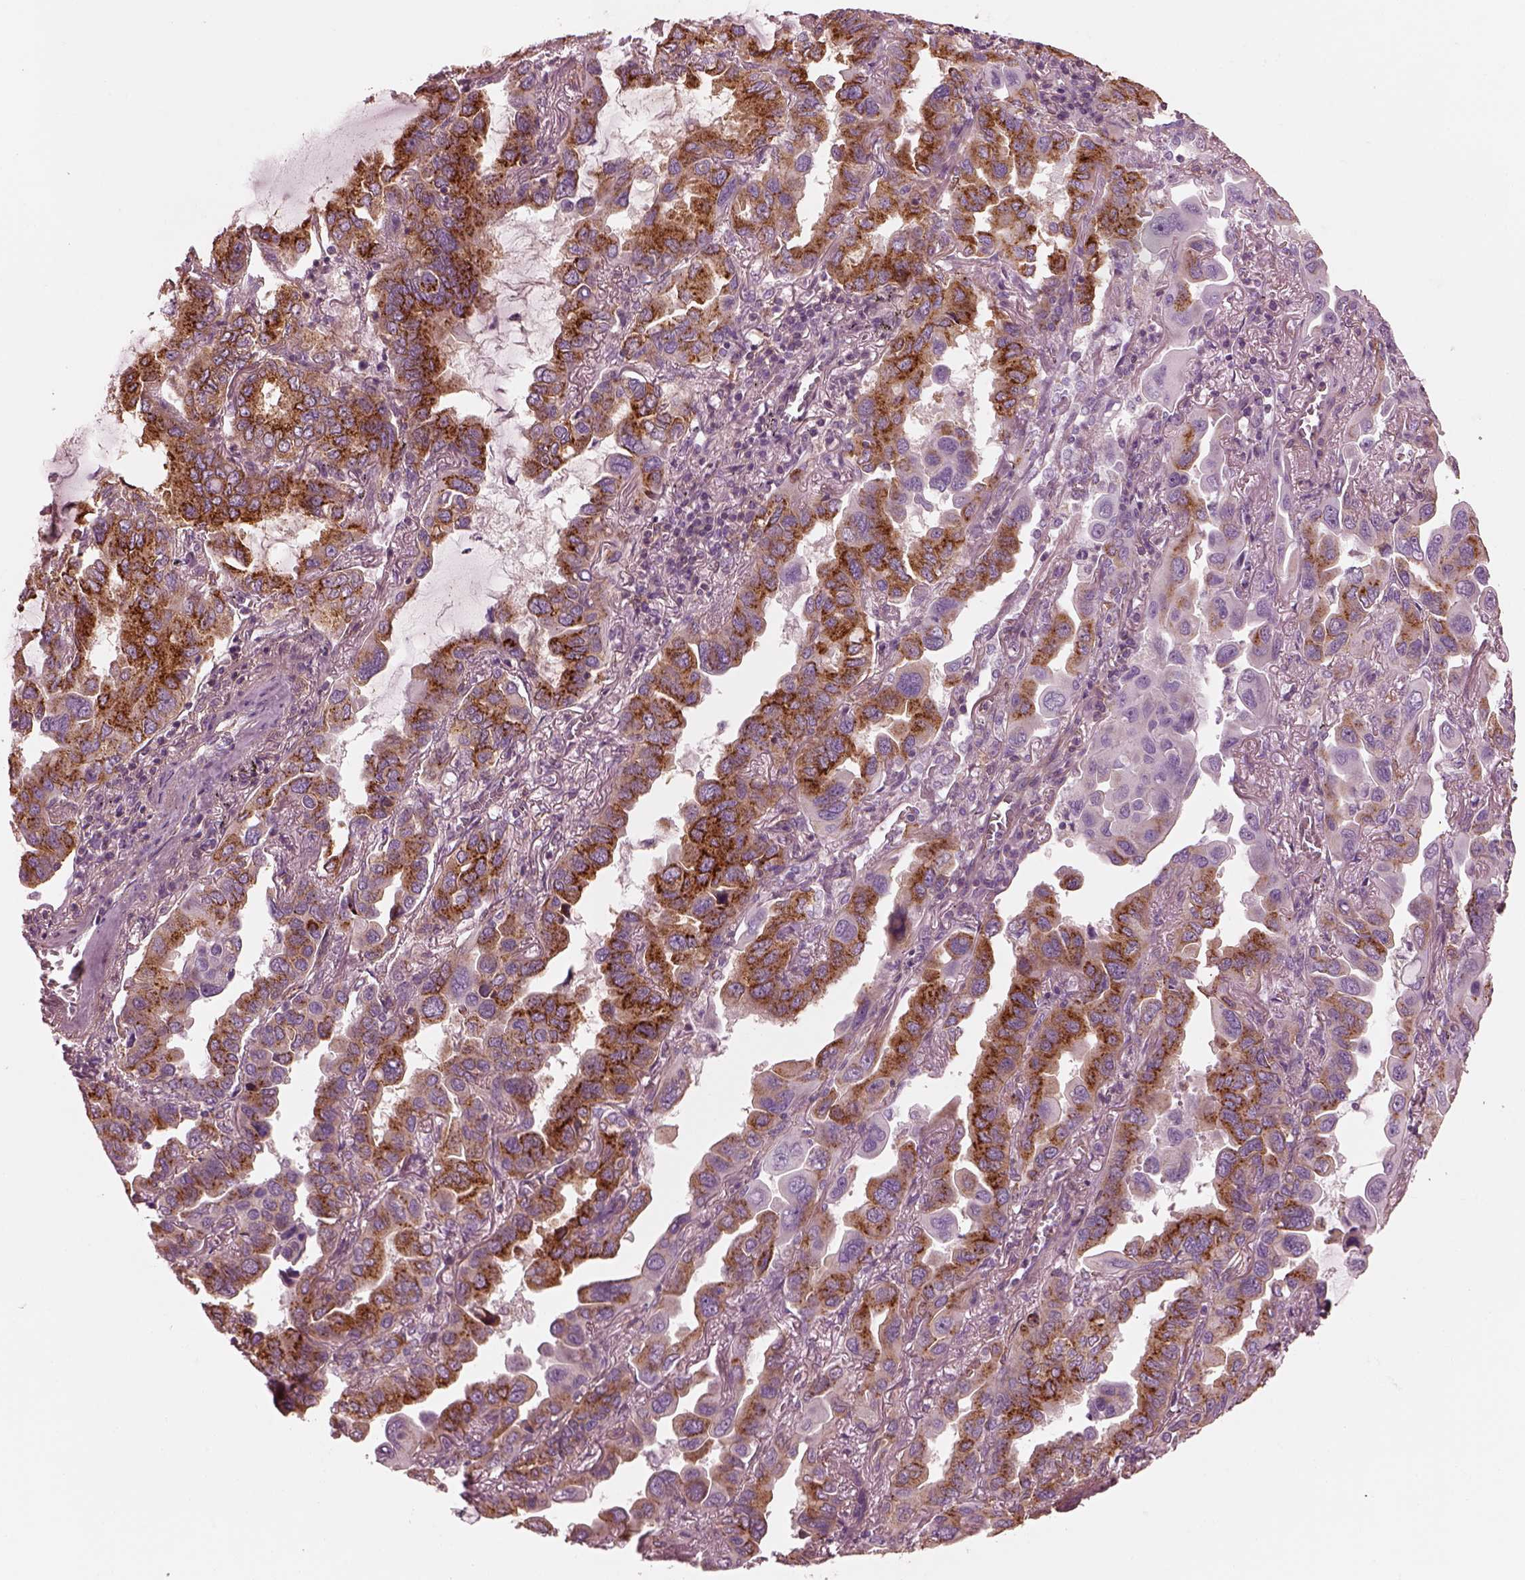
{"staining": {"intensity": "strong", "quantity": "25%-75%", "location": "cytoplasmic/membranous"}, "tissue": "lung cancer", "cell_type": "Tumor cells", "image_type": "cancer", "snomed": [{"axis": "morphology", "description": "Adenocarcinoma, NOS"}, {"axis": "topography", "description": "Lung"}], "caption": "The micrograph reveals staining of adenocarcinoma (lung), revealing strong cytoplasmic/membranous protein expression (brown color) within tumor cells.", "gene": "ELAPOR1", "patient": {"sex": "male", "age": 64}}